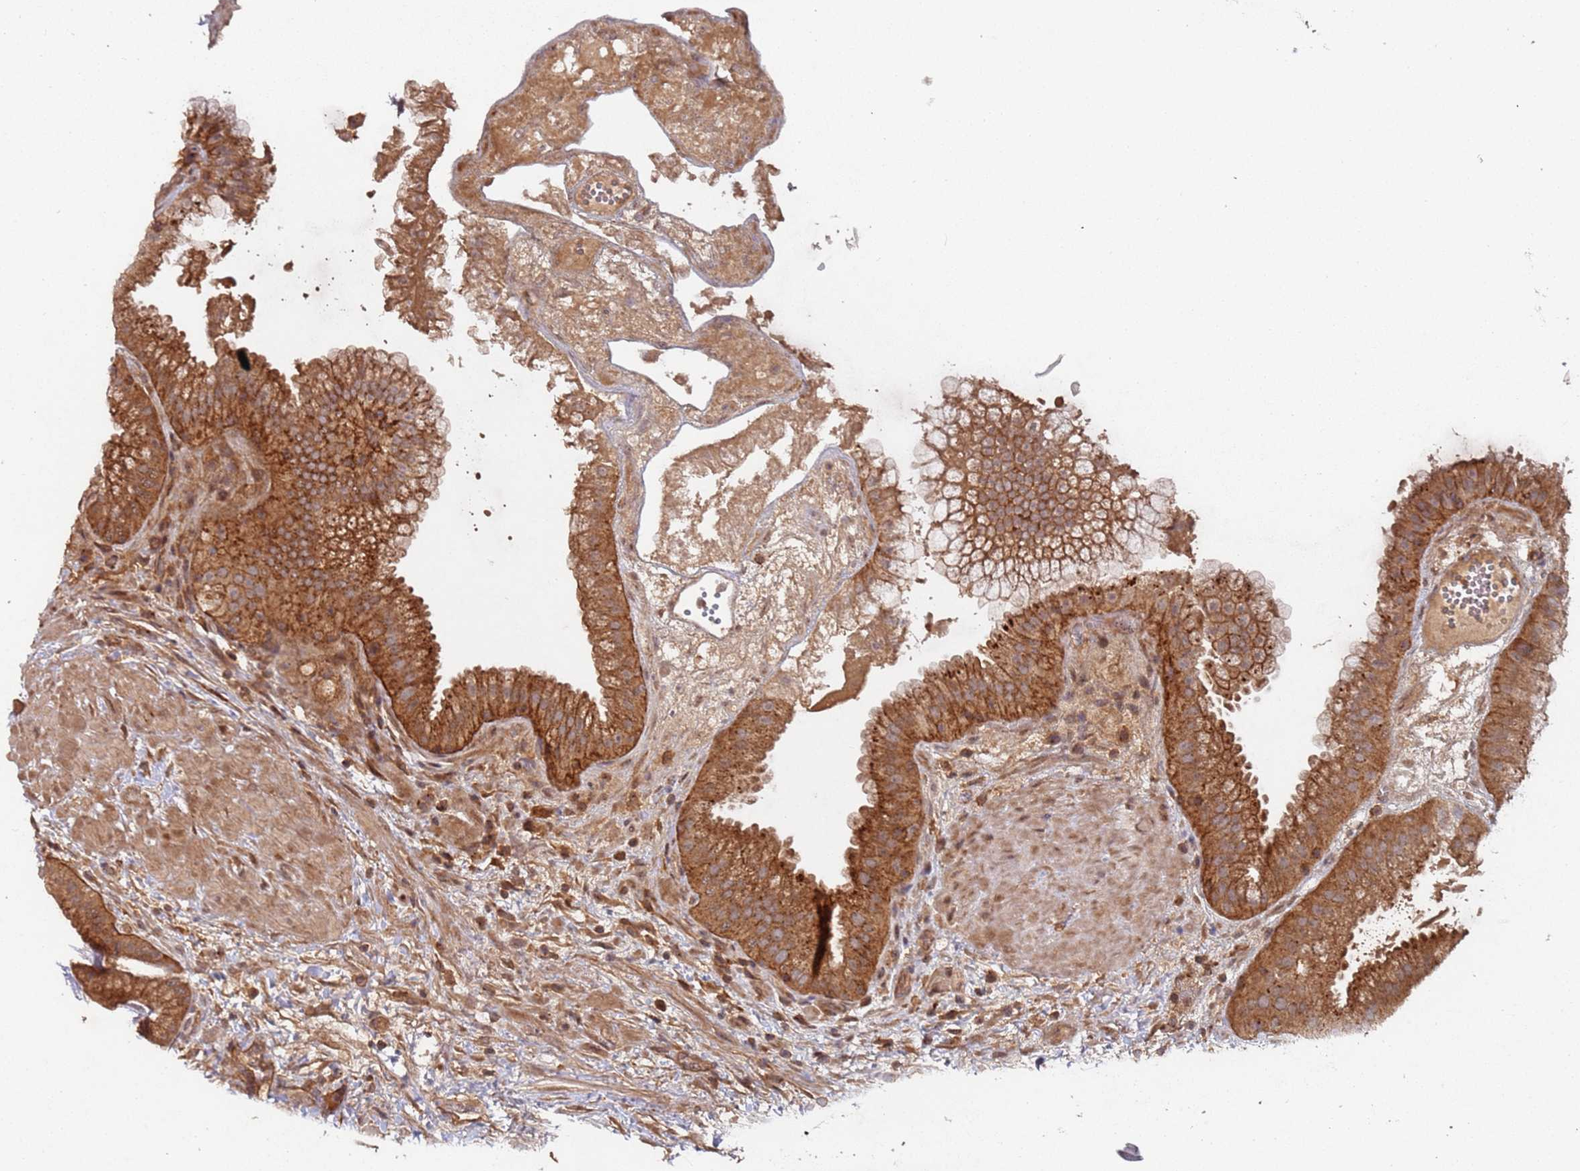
{"staining": {"intensity": "strong", "quantity": ">75%", "location": "cytoplasmic/membranous"}, "tissue": "gallbladder", "cell_type": "Glandular cells", "image_type": "normal", "snomed": [{"axis": "morphology", "description": "Normal tissue, NOS"}, {"axis": "topography", "description": "Gallbladder"}], "caption": "Normal gallbladder demonstrates strong cytoplasmic/membranous positivity in approximately >75% of glandular cells, visualized by immunohistochemistry.", "gene": "KANSL1L", "patient": {"sex": "female", "age": 64}}